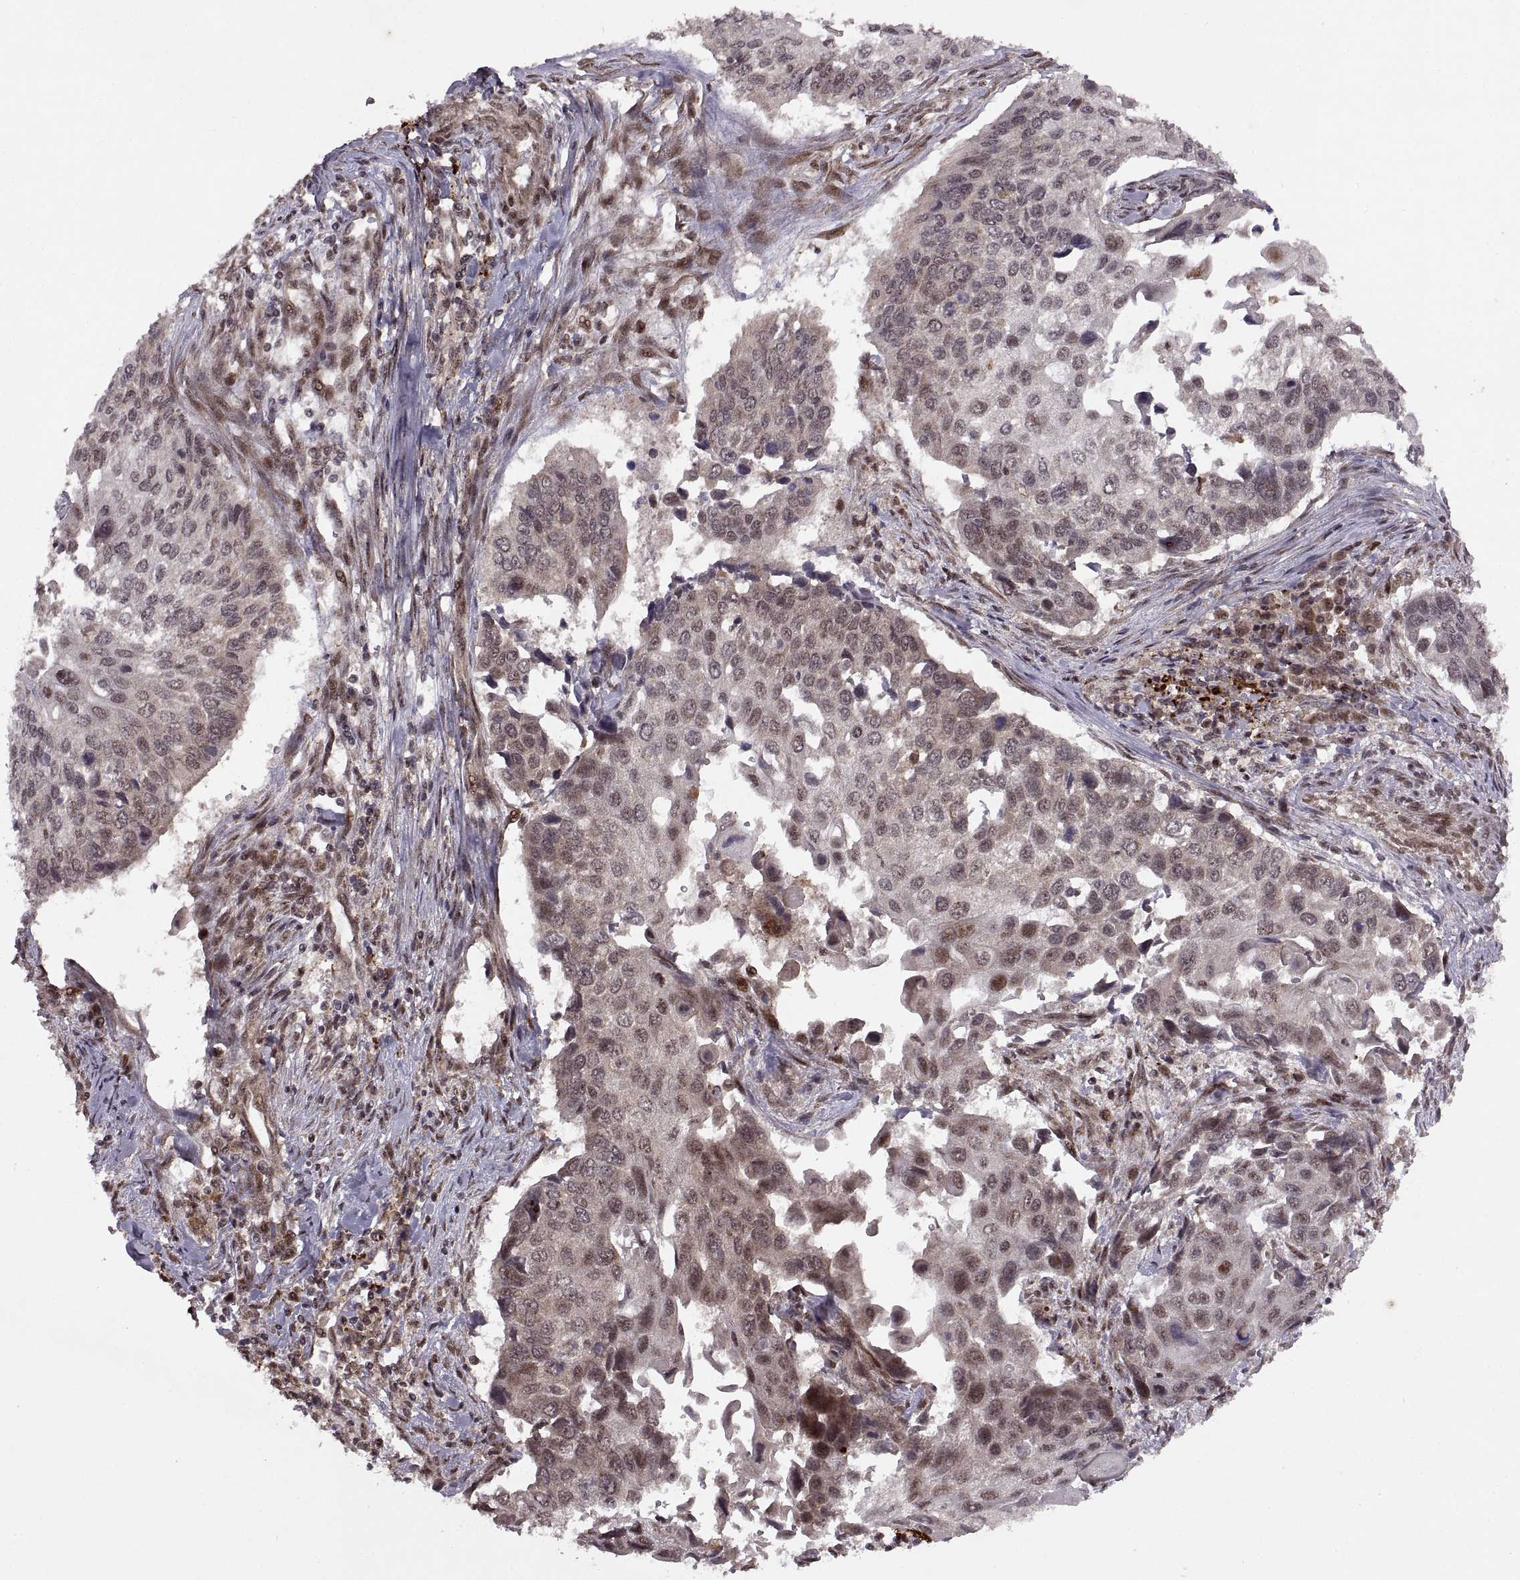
{"staining": {"intensity": "weak", "quantity": "<25%", "location": "cytoplasmic/membranous,nuclear"}, "tissue": "lung cancer", "cell_type": "Tumor cells", "image_type": "cancer", "snomed": [{"axis": "morphology", "description": "Squamous cell carcinoma, NOS"}, {"axis": "morphology", "description": "Squamous cell carcinoma, metastatic, NOS"}, {"axis": "topography", "description": "Lung"}], "caption": "Tumor cells are negative for protein expression in human metastatic squamous cell carcinoma (lung).", "gene": "PTOV1", "patient": {"sex": "male", "age": 63}}